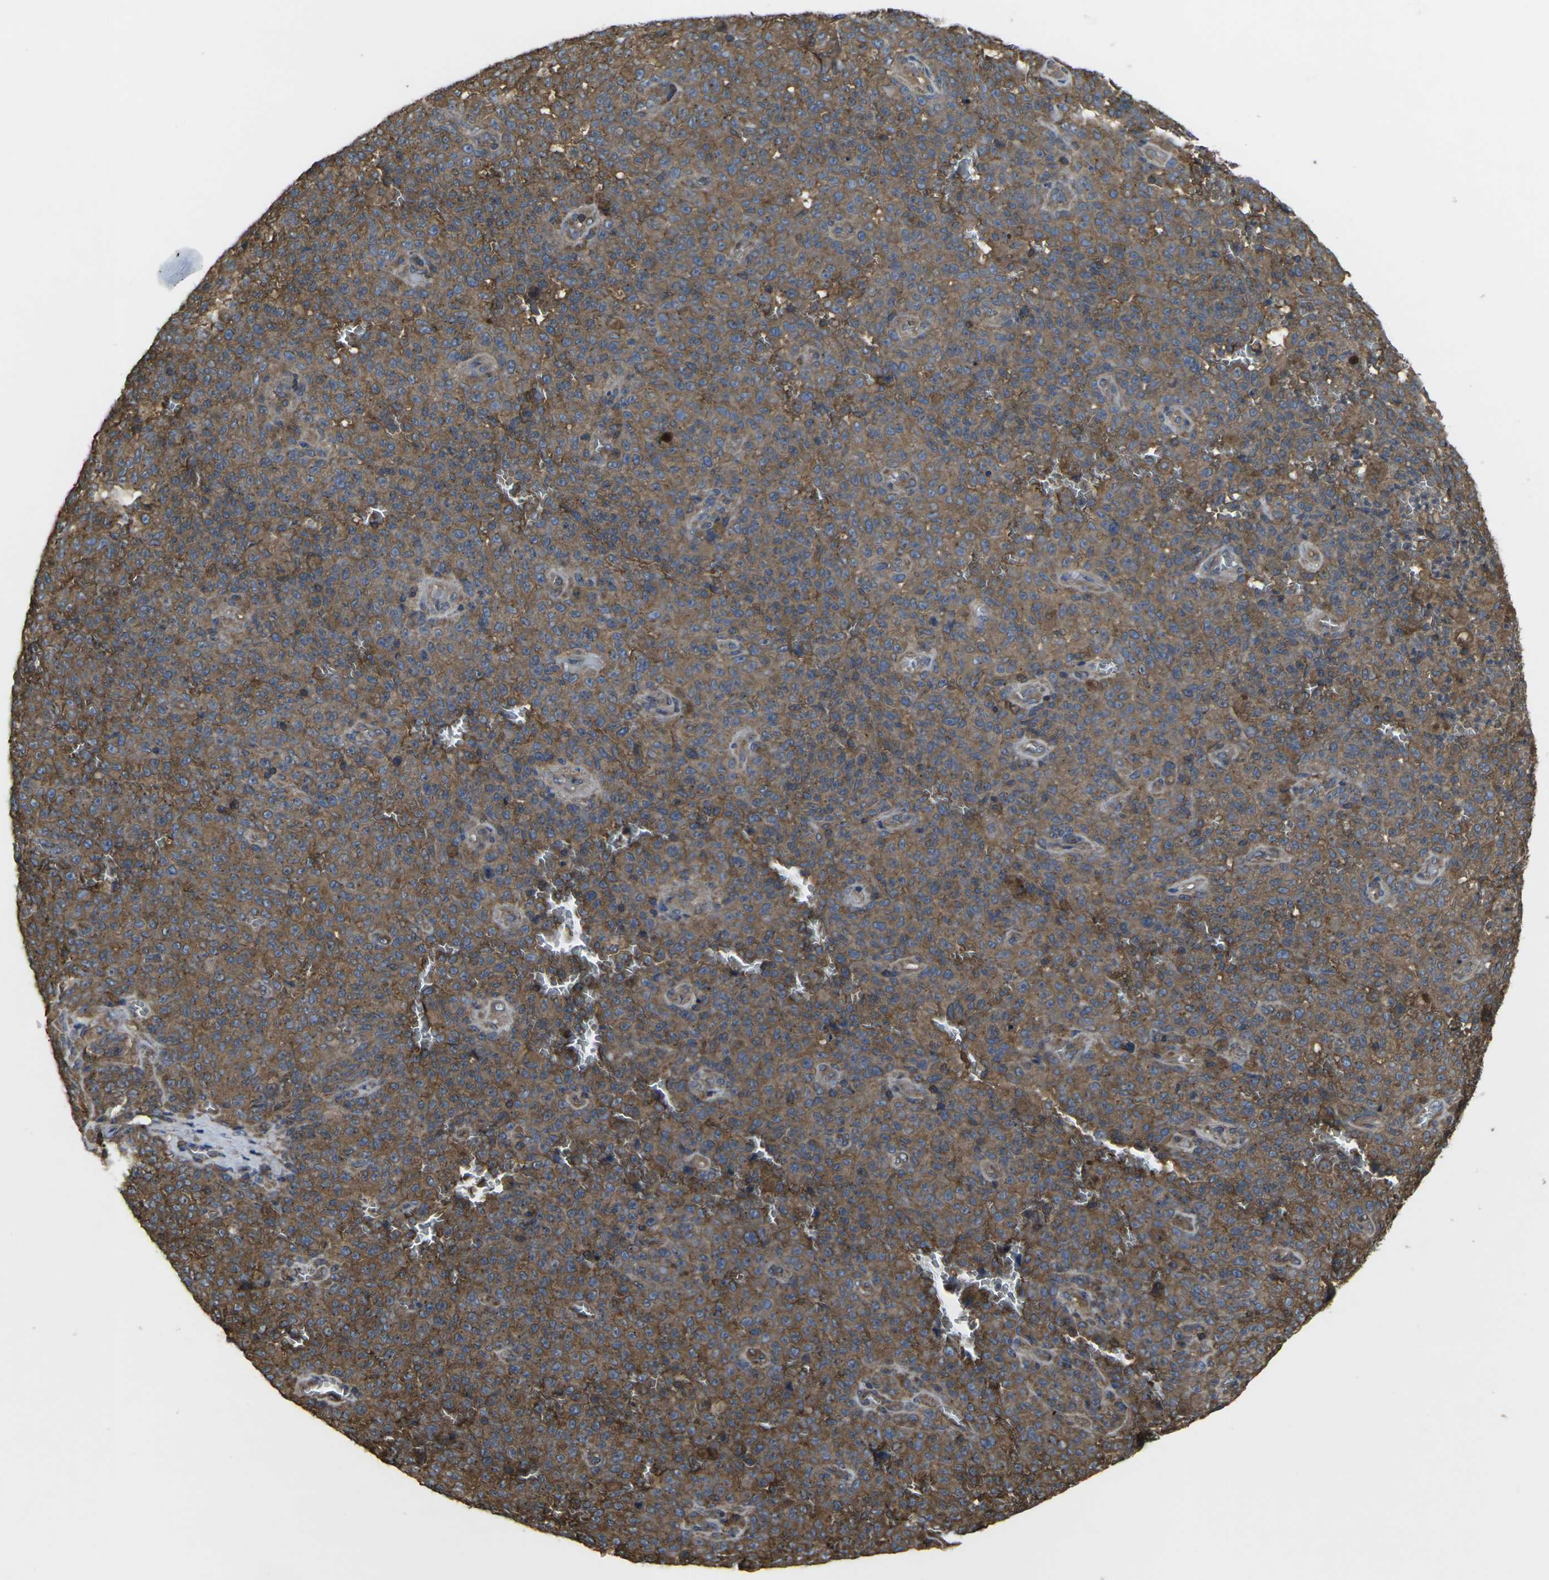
{"staining": {"intensity": "weak", "quantity": ">75%", "location": "cytoplasmic/membranous"}, "tissue": "melanoma", "cell_type": "Tumor cells", "image_type": "cancer", "snomed": [{"axis": "morphology", "description": "Malignant melanoma, NOS"}, {"axis": "topography", "description": "Skin"}], "caption": "A brown stain highlights weak cytoplasmic/membranous expression of a protein in melanoma tumor cells.", "gene": "PRKACB", "patient": {"sex": "female", "age": 82}}